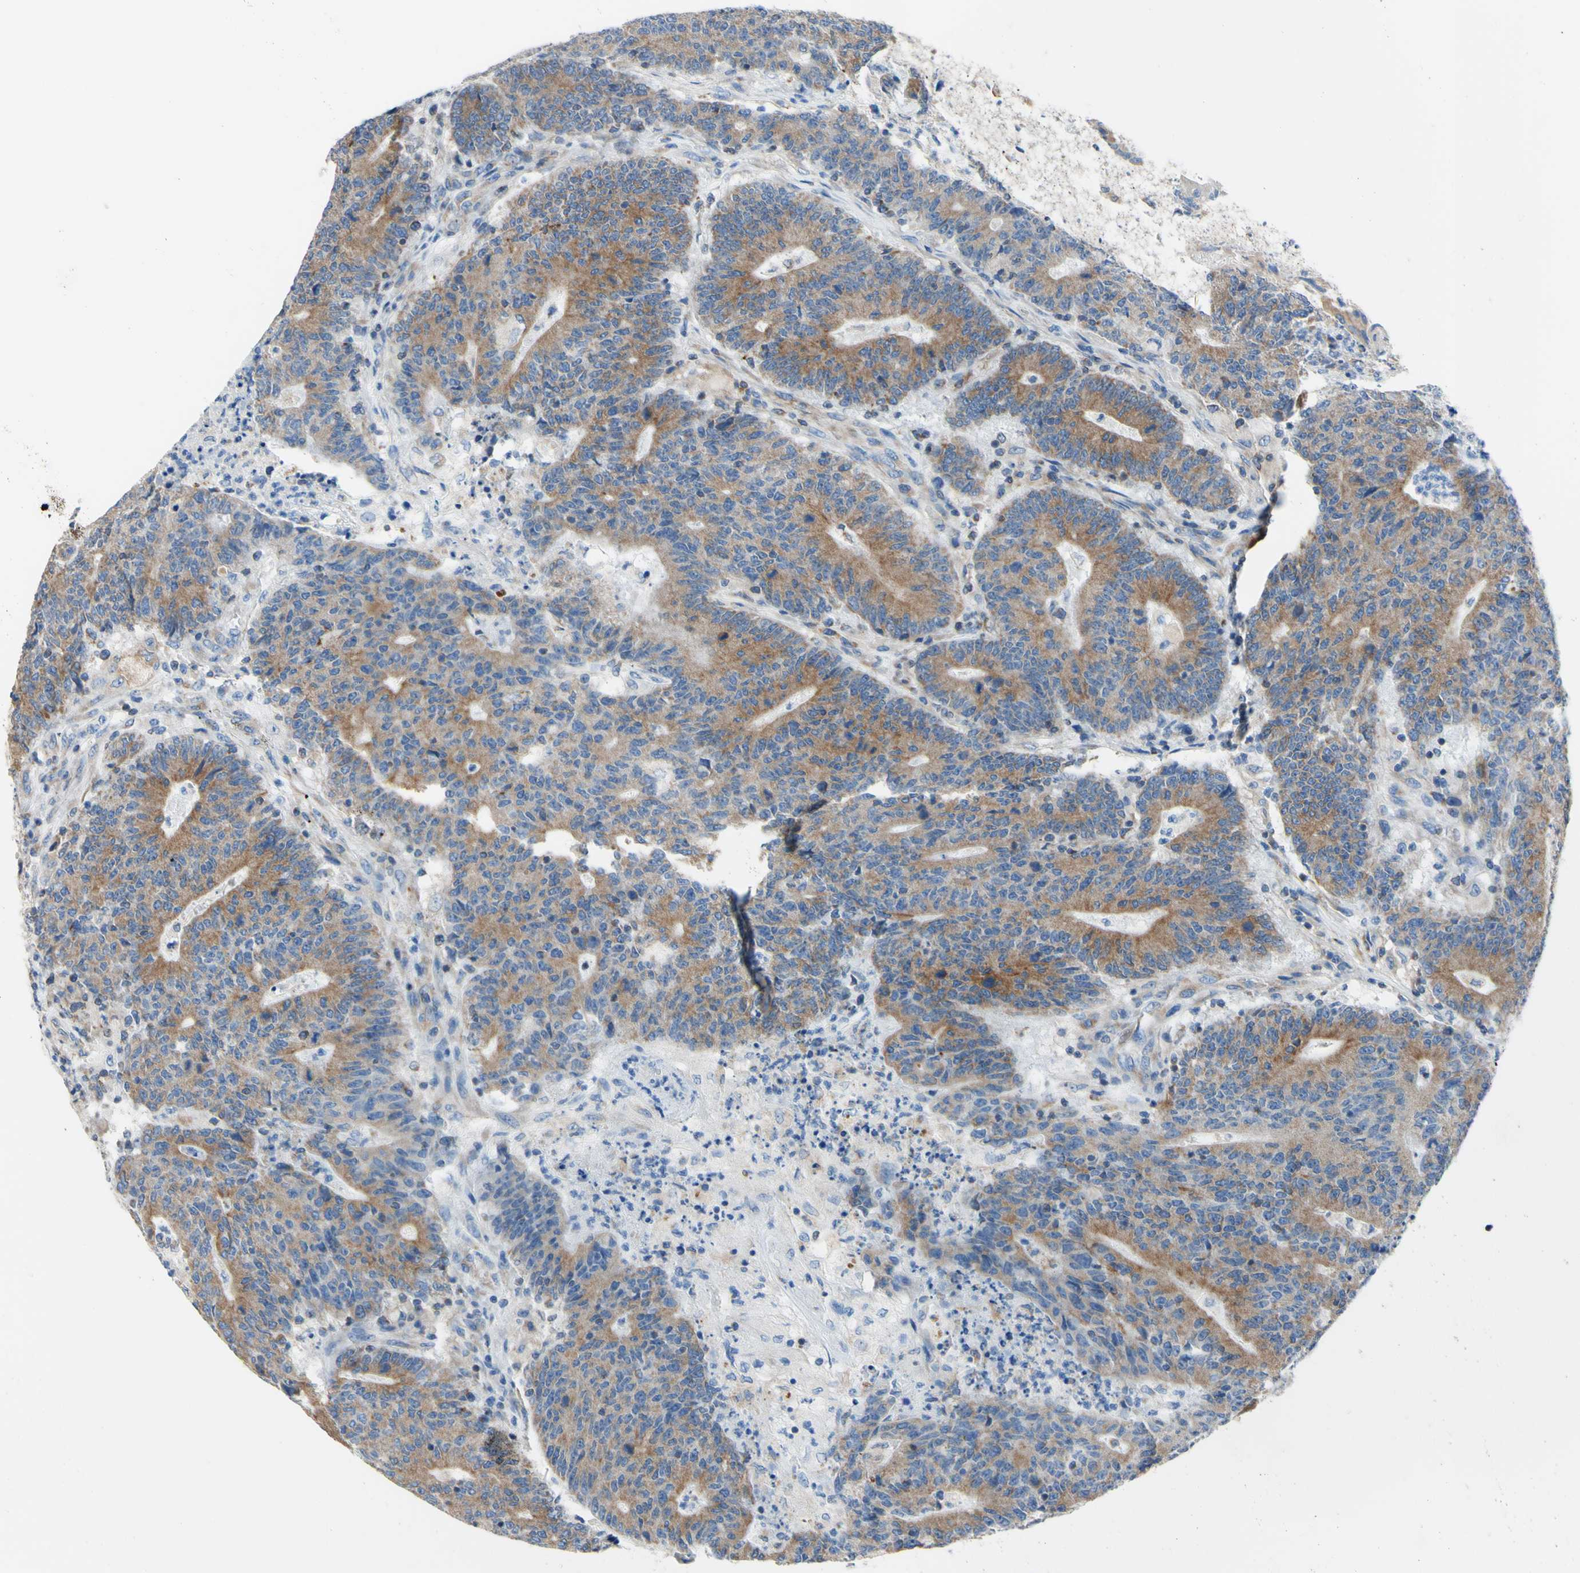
{"staining": {"intensity": "moderate", "quantity": "25%-75%", "location": "cytoplasmic/membranous"}, "tissue": "colorectal cancer", "cell_type": "Tumor cells", "image_type": "cancer", "snomed": [{"axis": "morphology", "description": "Normal tissue, NOS"}, {"axis": "morphology", "description": "Adenocarcinoma, NOS"}, {"axis": "topography", "description": "Colon"}], "caption": "DAB immunohistochemical staining of human colorectal cancer (adenocarcinoma) reveals moderate cytoplasmic/membranous protein positivity in approximately 25%-75% of tumor cells.", "gene": "RETREG2", "patient": {"sex": "female", "age": 75}}